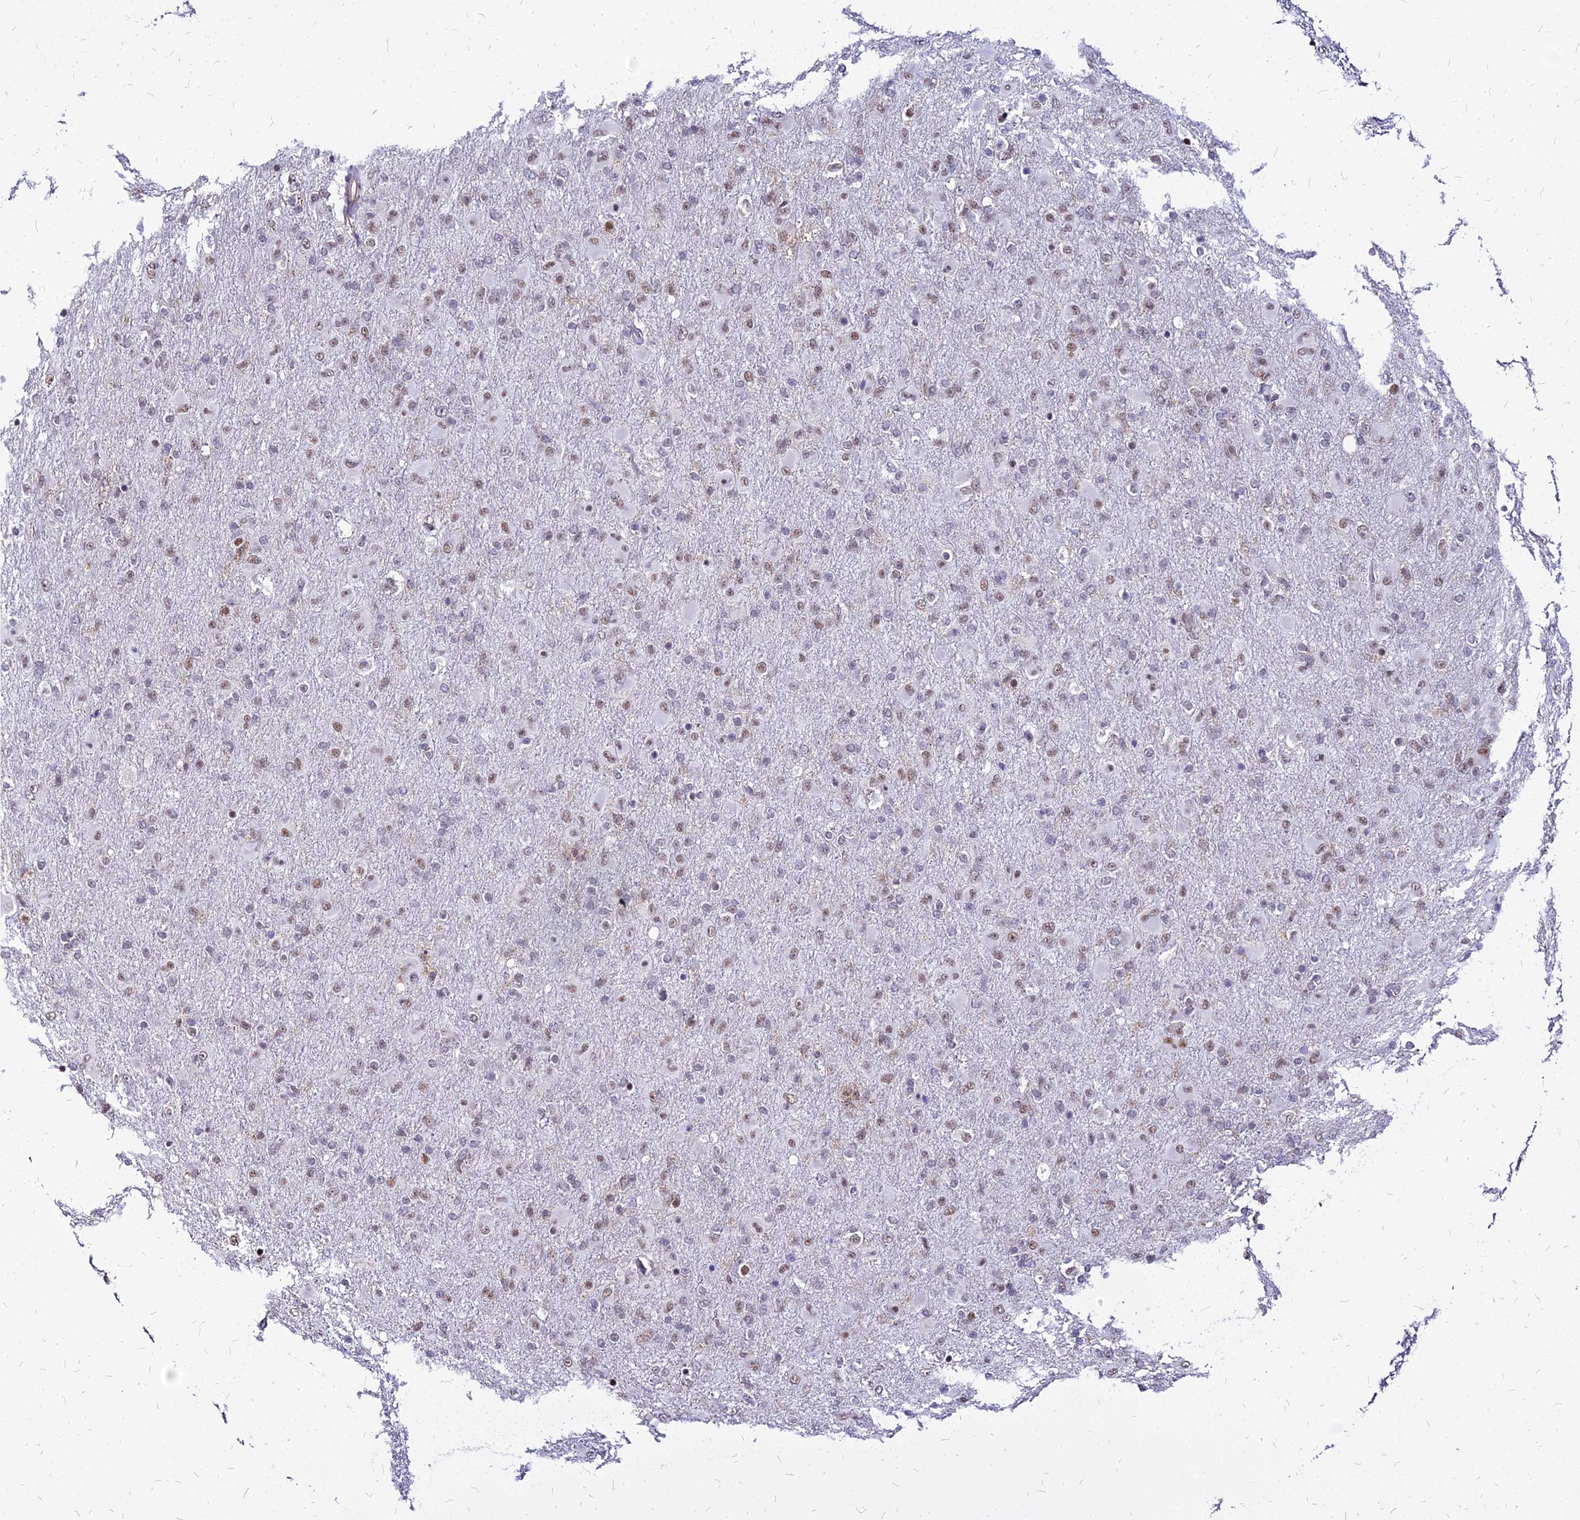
{"staining": {"intensity": "moderate", "quantity": "25%-75%", "location": "nuclear"}, "tissue": "glioma", "cell_type": "Tumor cells", "image_type": "cancer", "snomed": [{"axis": "morphology", "description": "Glioma, malignant, Low grade"}, {"axis": "topography", "description": "Brain"}], "caption": "This image reveals glioma stained with immunohistochemistry to label a protein in brown. The nuclear of tumor cells show moderate positivity for the protein. Nuclei are counter-stained blue.", "gene": "FDX2", "patient": {"sex": "male", "age": 65}}